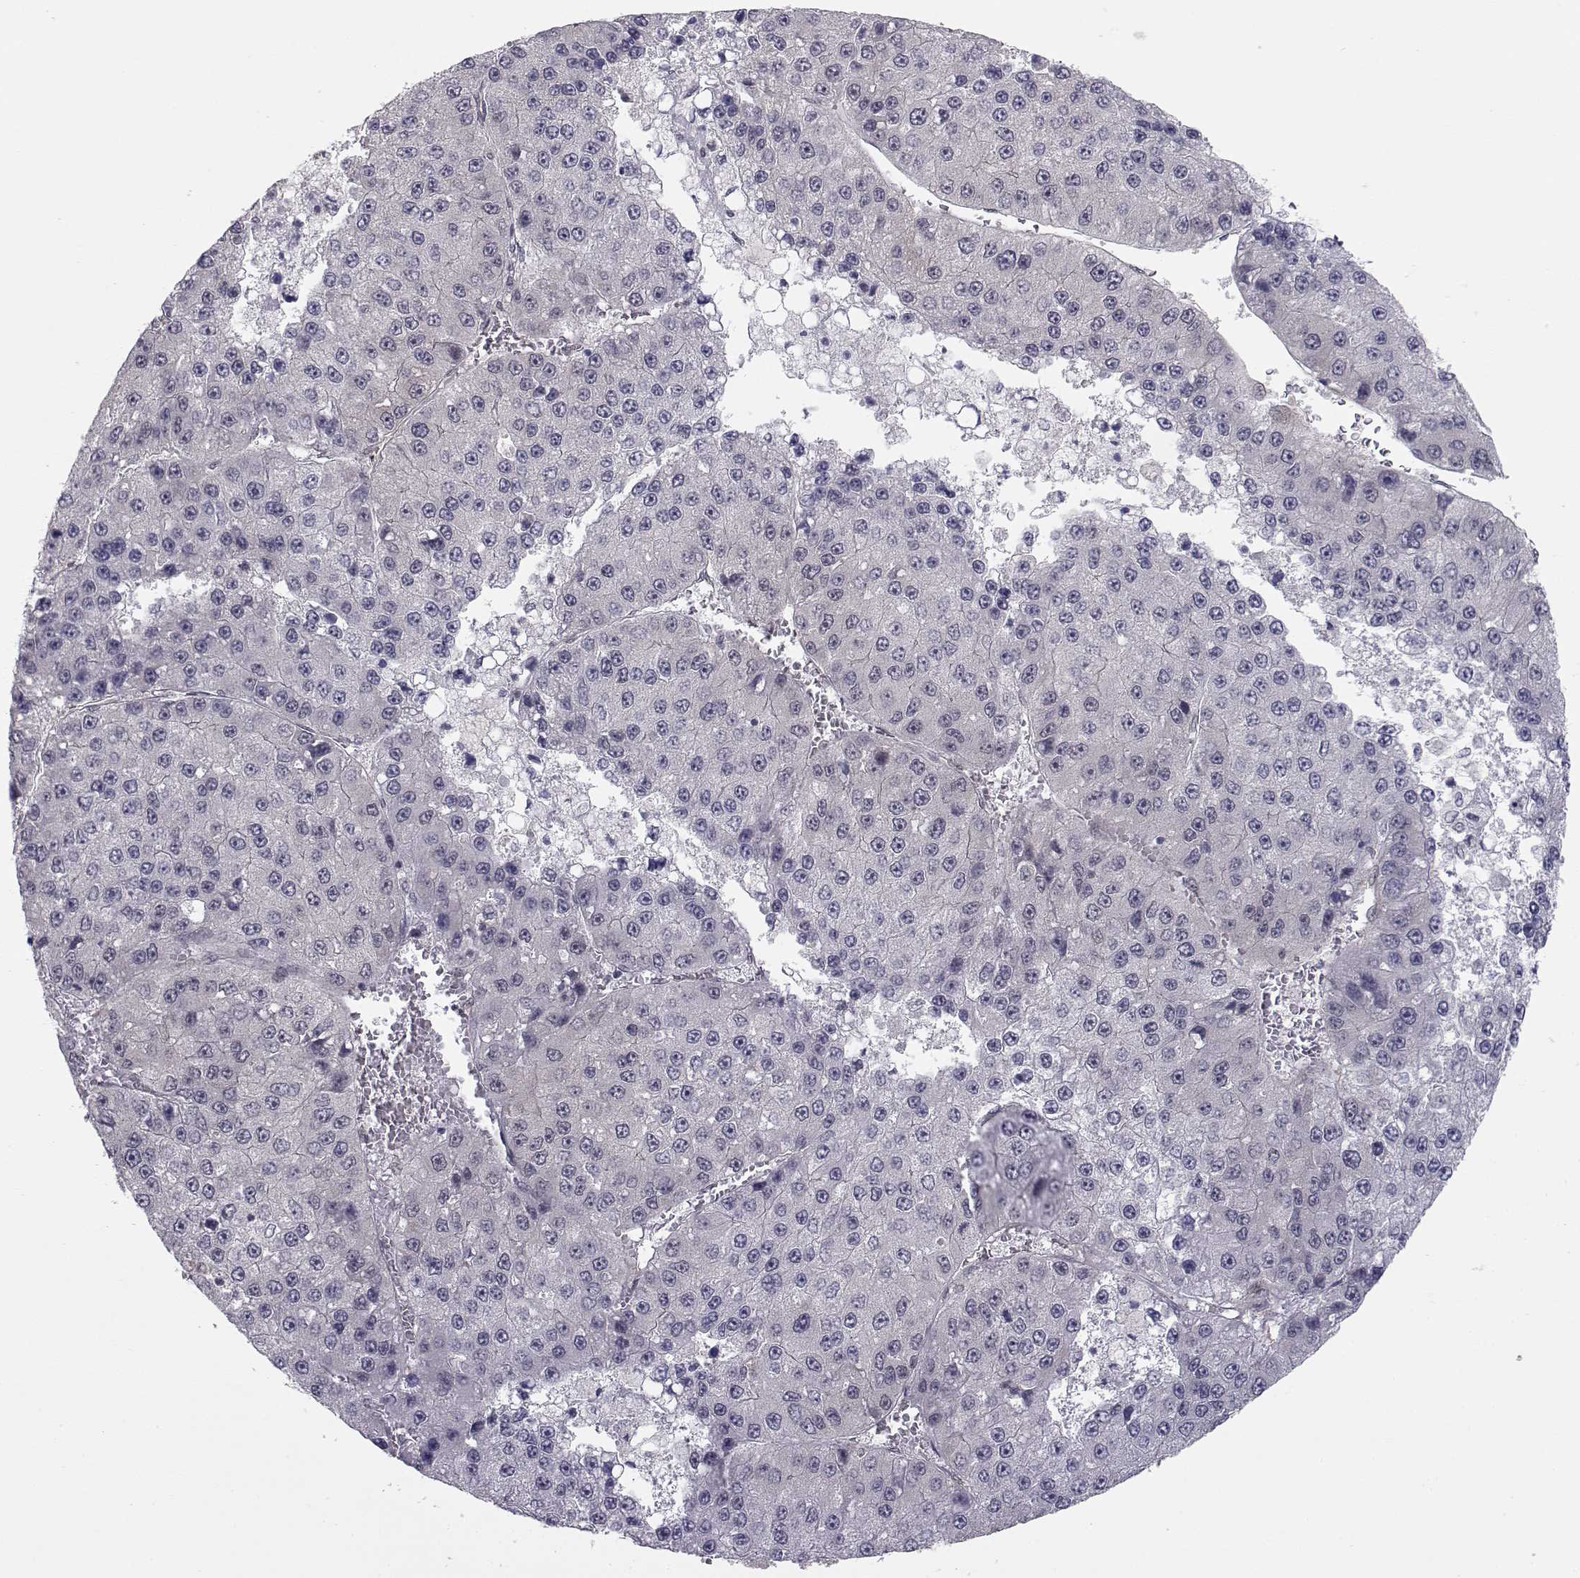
{"staining": {"intensity": "negative", "quantity": "none", "location": "none"}, "tissue": "liver cancer", "cell_type": "Tumor cells", "image_type": "cancer", "snomed": [{"axis": "morphology", "description": "Carcinoma, Hepatocellular, NOS"}, {"axis": "topography", "description": "Liver"}], "caption": "Image shows no significant protein positivity in tumor cells of liver cancer.", "gene": "KIF13B", "patient": {"sex": "female", "age": 73}}